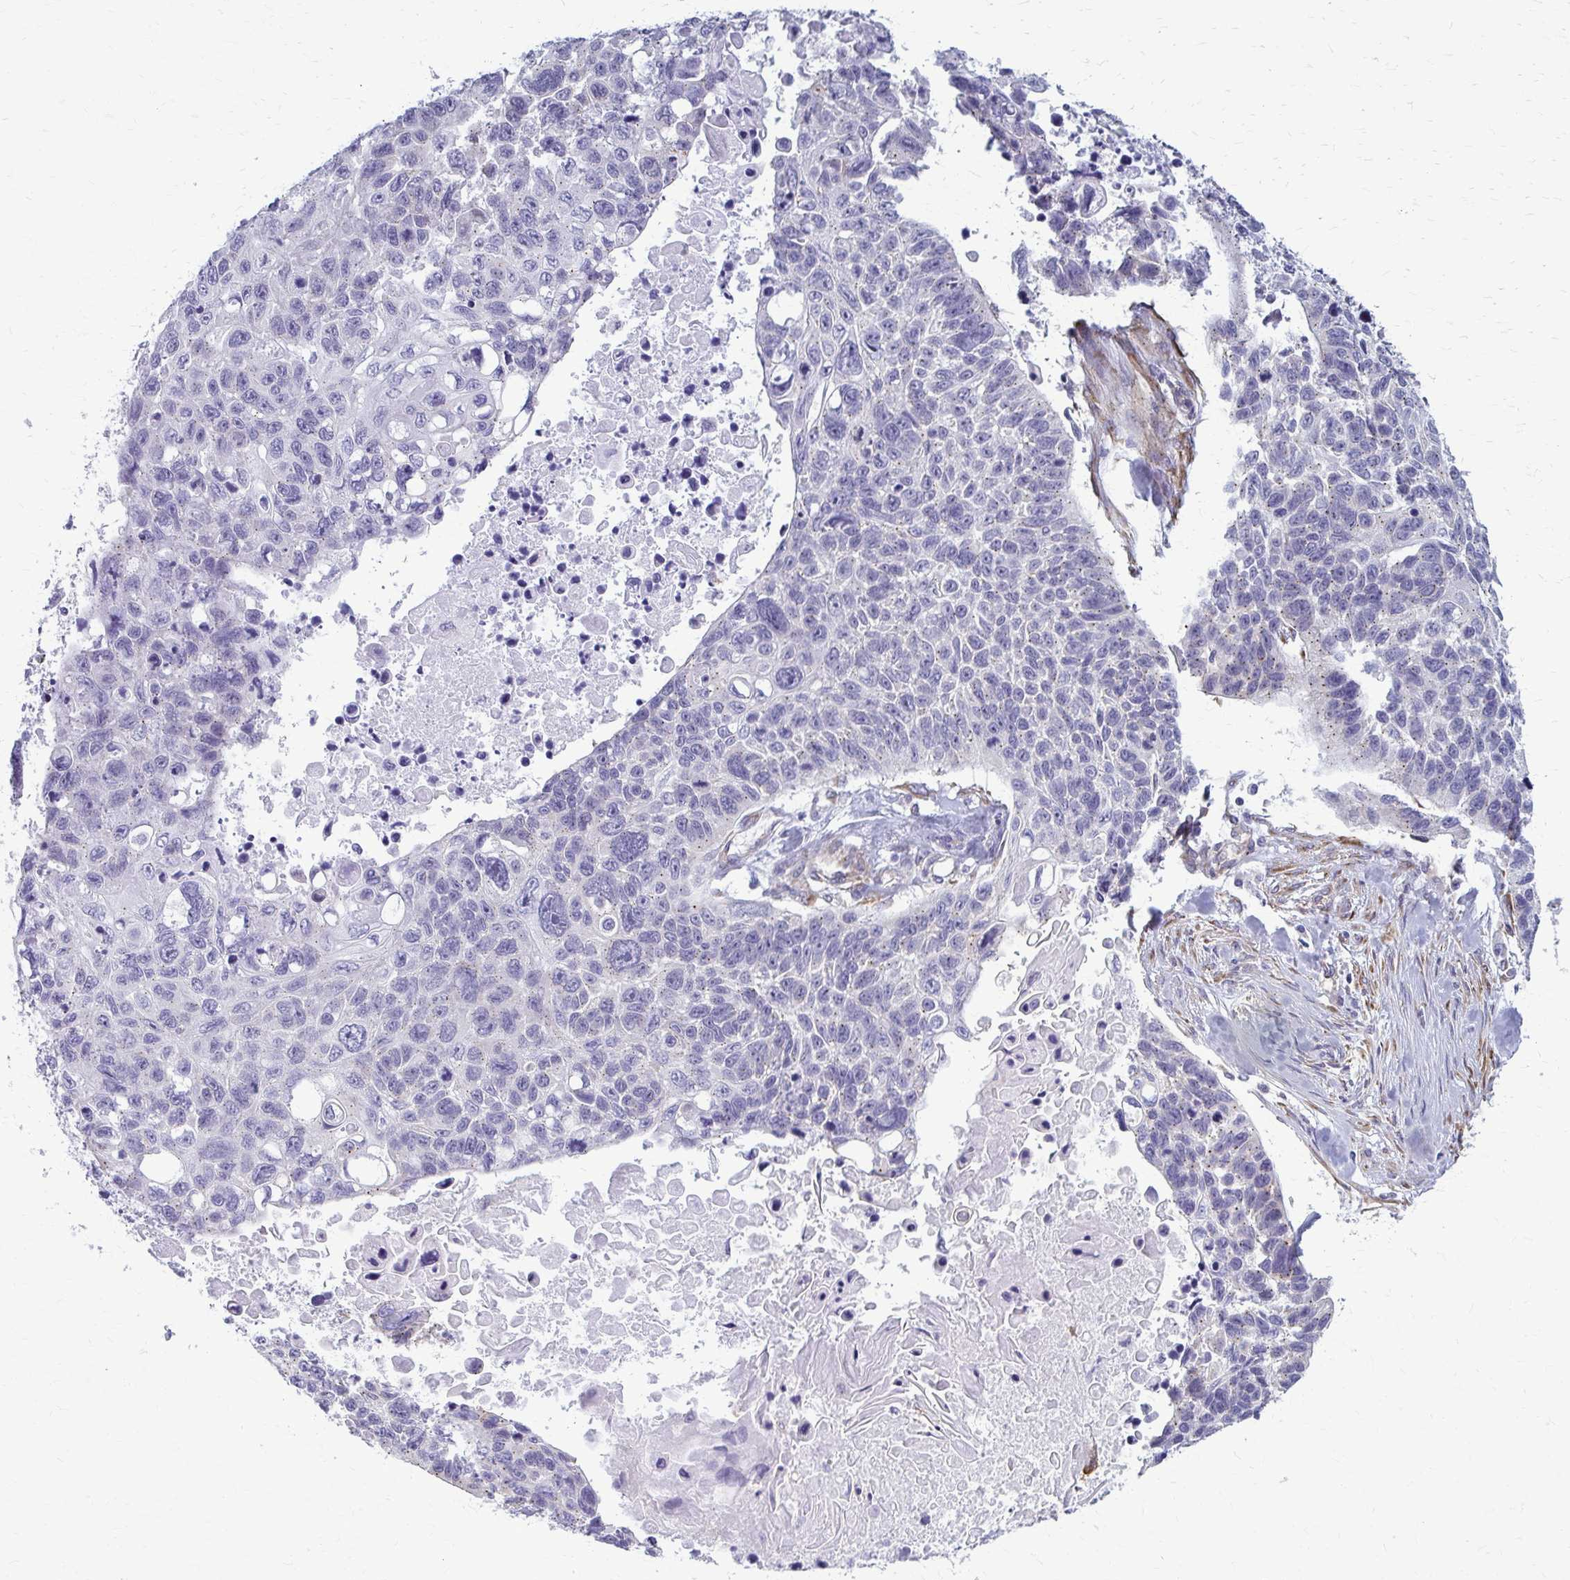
{"staining": {"intensity": "negative", "quantity": "none", "location": "none"}, "tissue": "lung cancer", "cell_type": "Tumor cells", "image_type": "cancer", "snomed": [{"axis": "morphology", "description": "Squamous cell carcinoma, NOS"}, {"axis": "topography", "description": "Lung"}], "caption": "Immunohistochemistry histopathology image of neoplastic tissue: human squamous cell carcinoma (lung) stained with DAB (3,3'-diaminobenzidine) shows no significant protein staining in tumor cells. Brightfield microscopy of IHC stained with DAB (3,3'-diaminobenzidine) (brown) and hematoxylin (blue), captured at high magnification.", "gene": "DEPP1", "patient": {"sex": "male", "age": 62}}